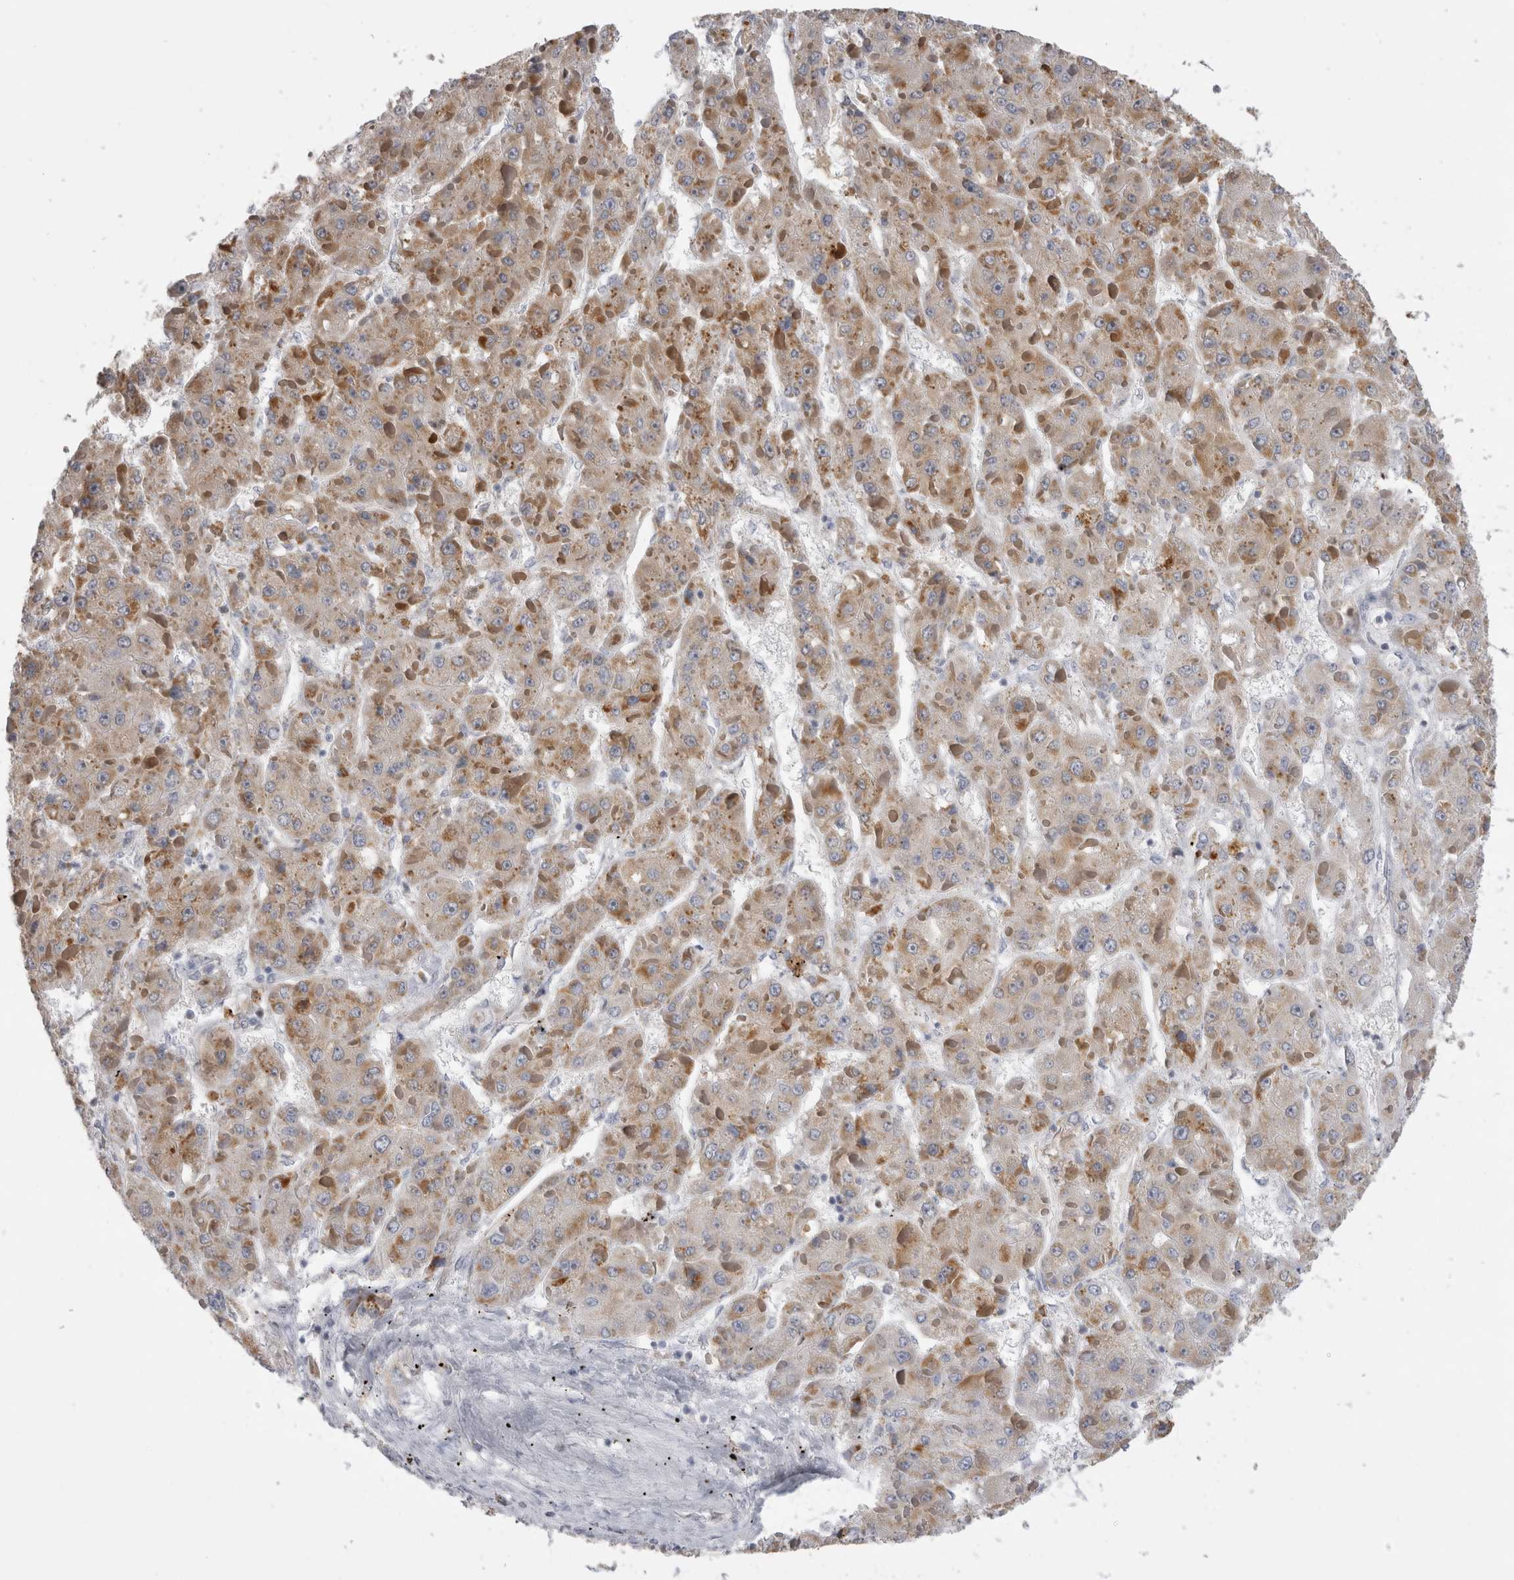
{"staining": {"intensity": "weak", "quantity": ">75%", "location": "cytoplasmic/membranous"}, "tissue": "liver cancer", "cell_type": "Tumor cells", "image_type": "cancer", "snomed": [{"axis": "morphology", "description": "Carcinoma, Hepatocellular, NOS"}, {"axis": "topography", "description": "Liver"}], "caption": "Tumor cells display low levels of weak cytoplasmic/membranous staining in approximately >75% of cells in liver hepatocellular carcinoma.", "gene": "DHRS4", "patient": {"sex": "female", "age": 73}}